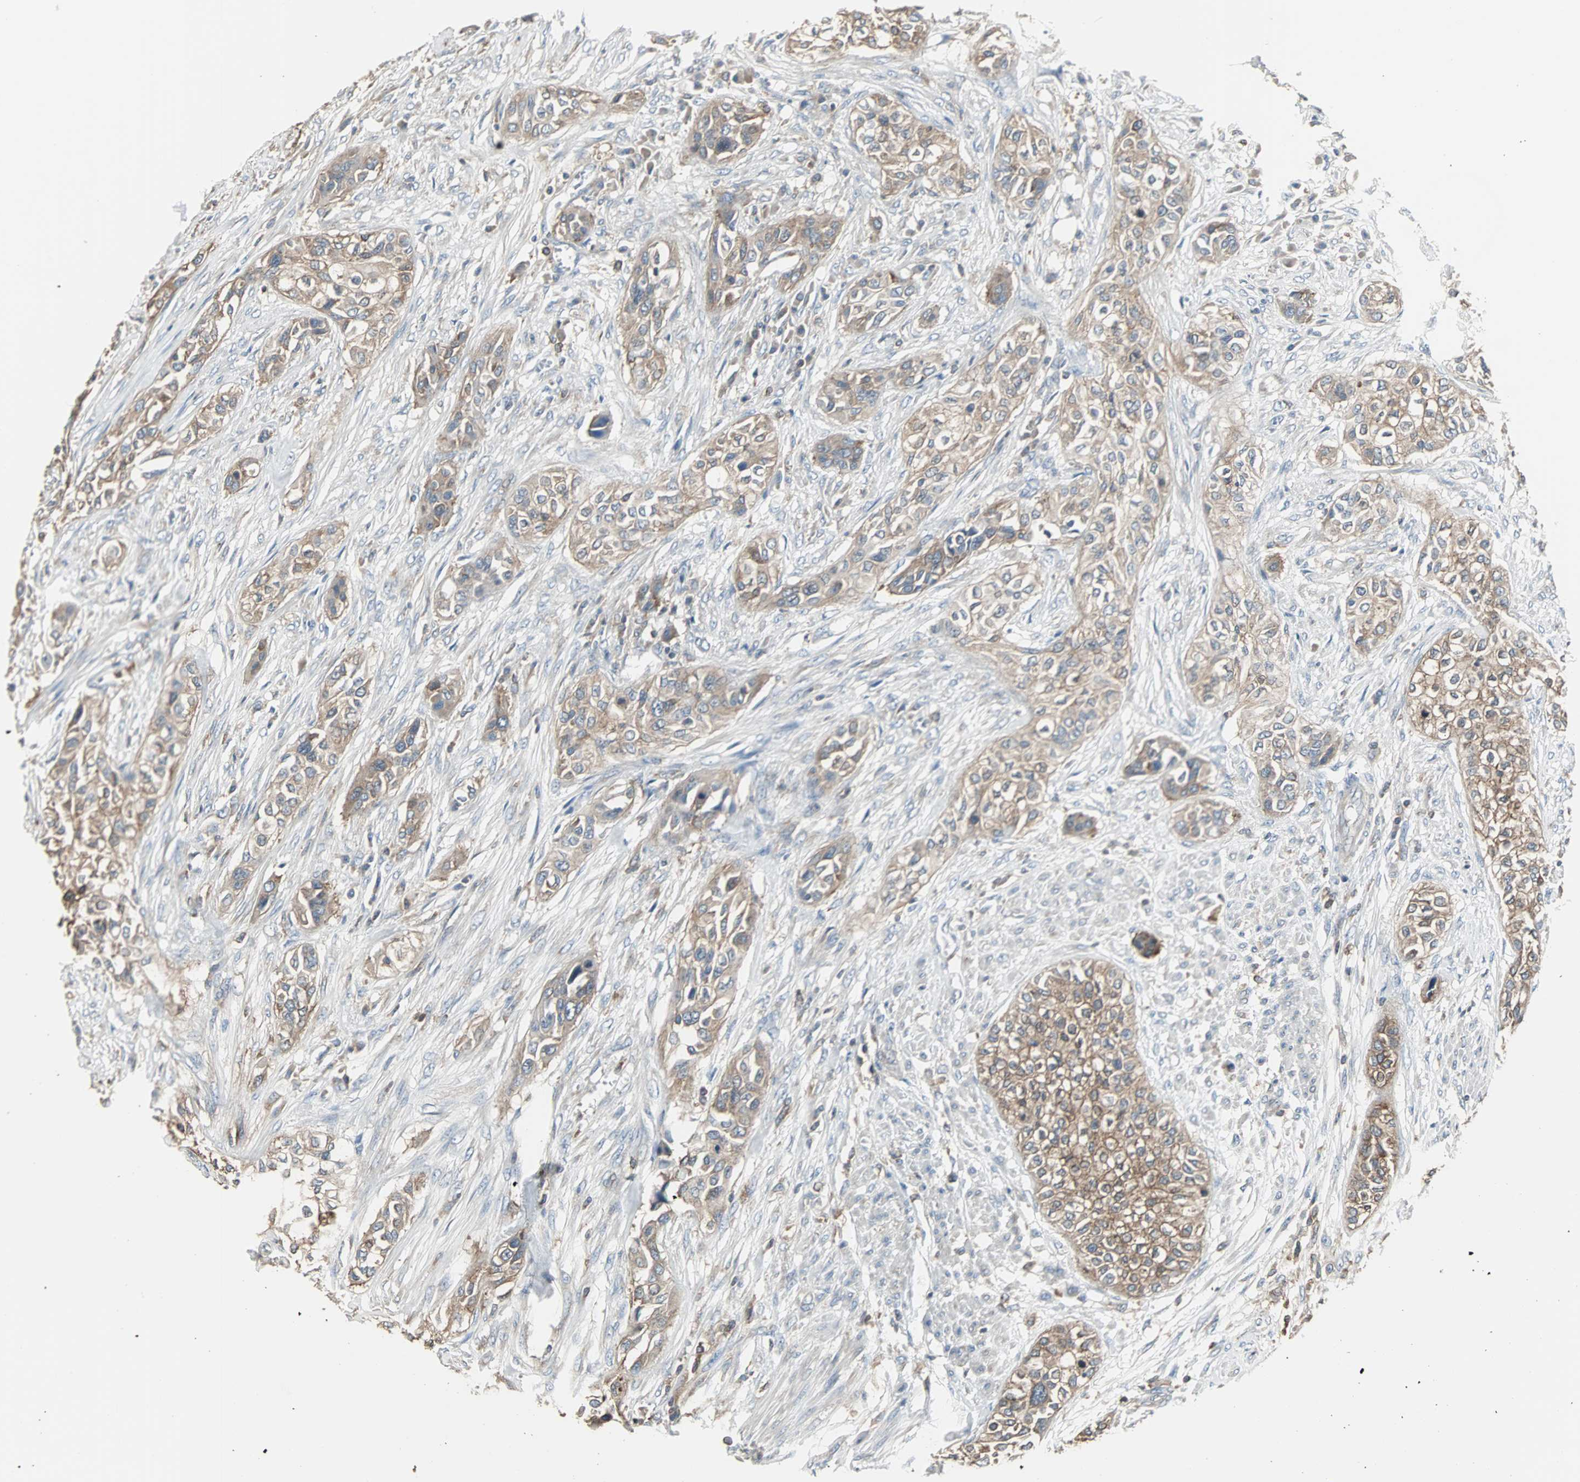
{"staining": {"intensity": "strong", "quantity": ">75%", "location": "cytoplasmic/membranous"}, "tissue": "urothelial cancer", "cell_type": "Tumor cells", "image_type": "cancer", "snomed": [{"axis": "morphology", "description": "Urothelial carcinoma, High grade"}, {"axis": "topography", "description": "Urinary bladder"}], "caption": "An IHC photomicrograph of neoplastic tissue is shown. Protein staining in brown highlights strong cytoplasmic/membranous positivity in high-grade urothelial carcinoma within tumor cells. The protein is stained brown, and the nuclei are stained in blue (DAB IHC with brightfield microscopy, high magnification).", "gene": "LRRFIP1", "patient": {"sex": "male", "age": 74}}